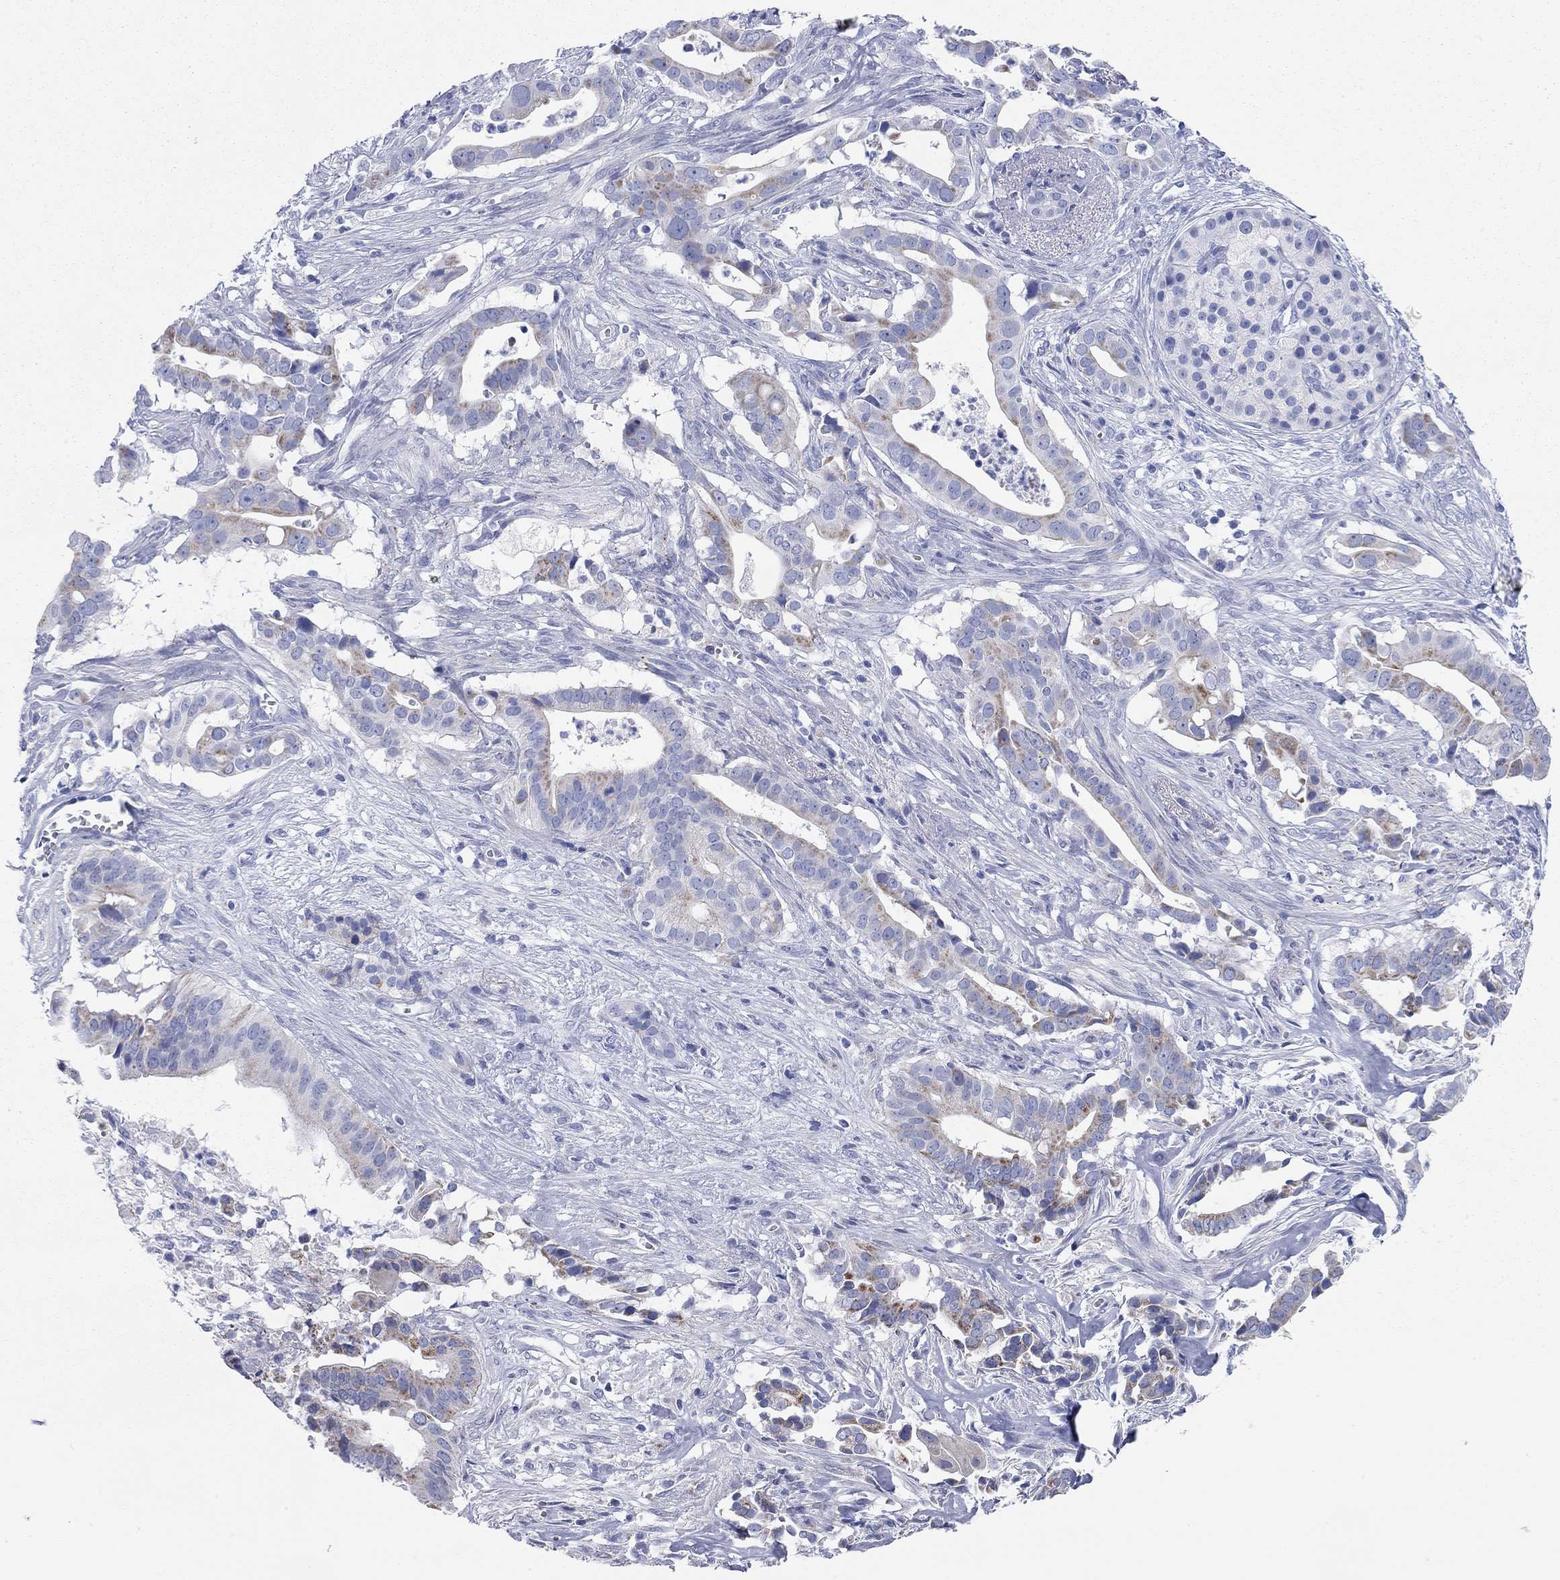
{"staining": {"intensity": "moderate", "quantity": "25%-75%", "location": "cytoplasmic/membranous"}, "tissue": "pancreatic cancer", "cell_type": "Tumor cells", "image_type": "cancer", "snomed": [{"axis": "morphology", "description": "Adenocarcinoma, NOS"}, {"axis": "topography", "description": "Pancreas"}], "caption": "A brown stain highlights moderate cytoplasmic/membranous staining of a protein in pancreatic cancer tumor cells.", "gene": "CHI3L2", "patient": {"sex": "male", "age": 61}}